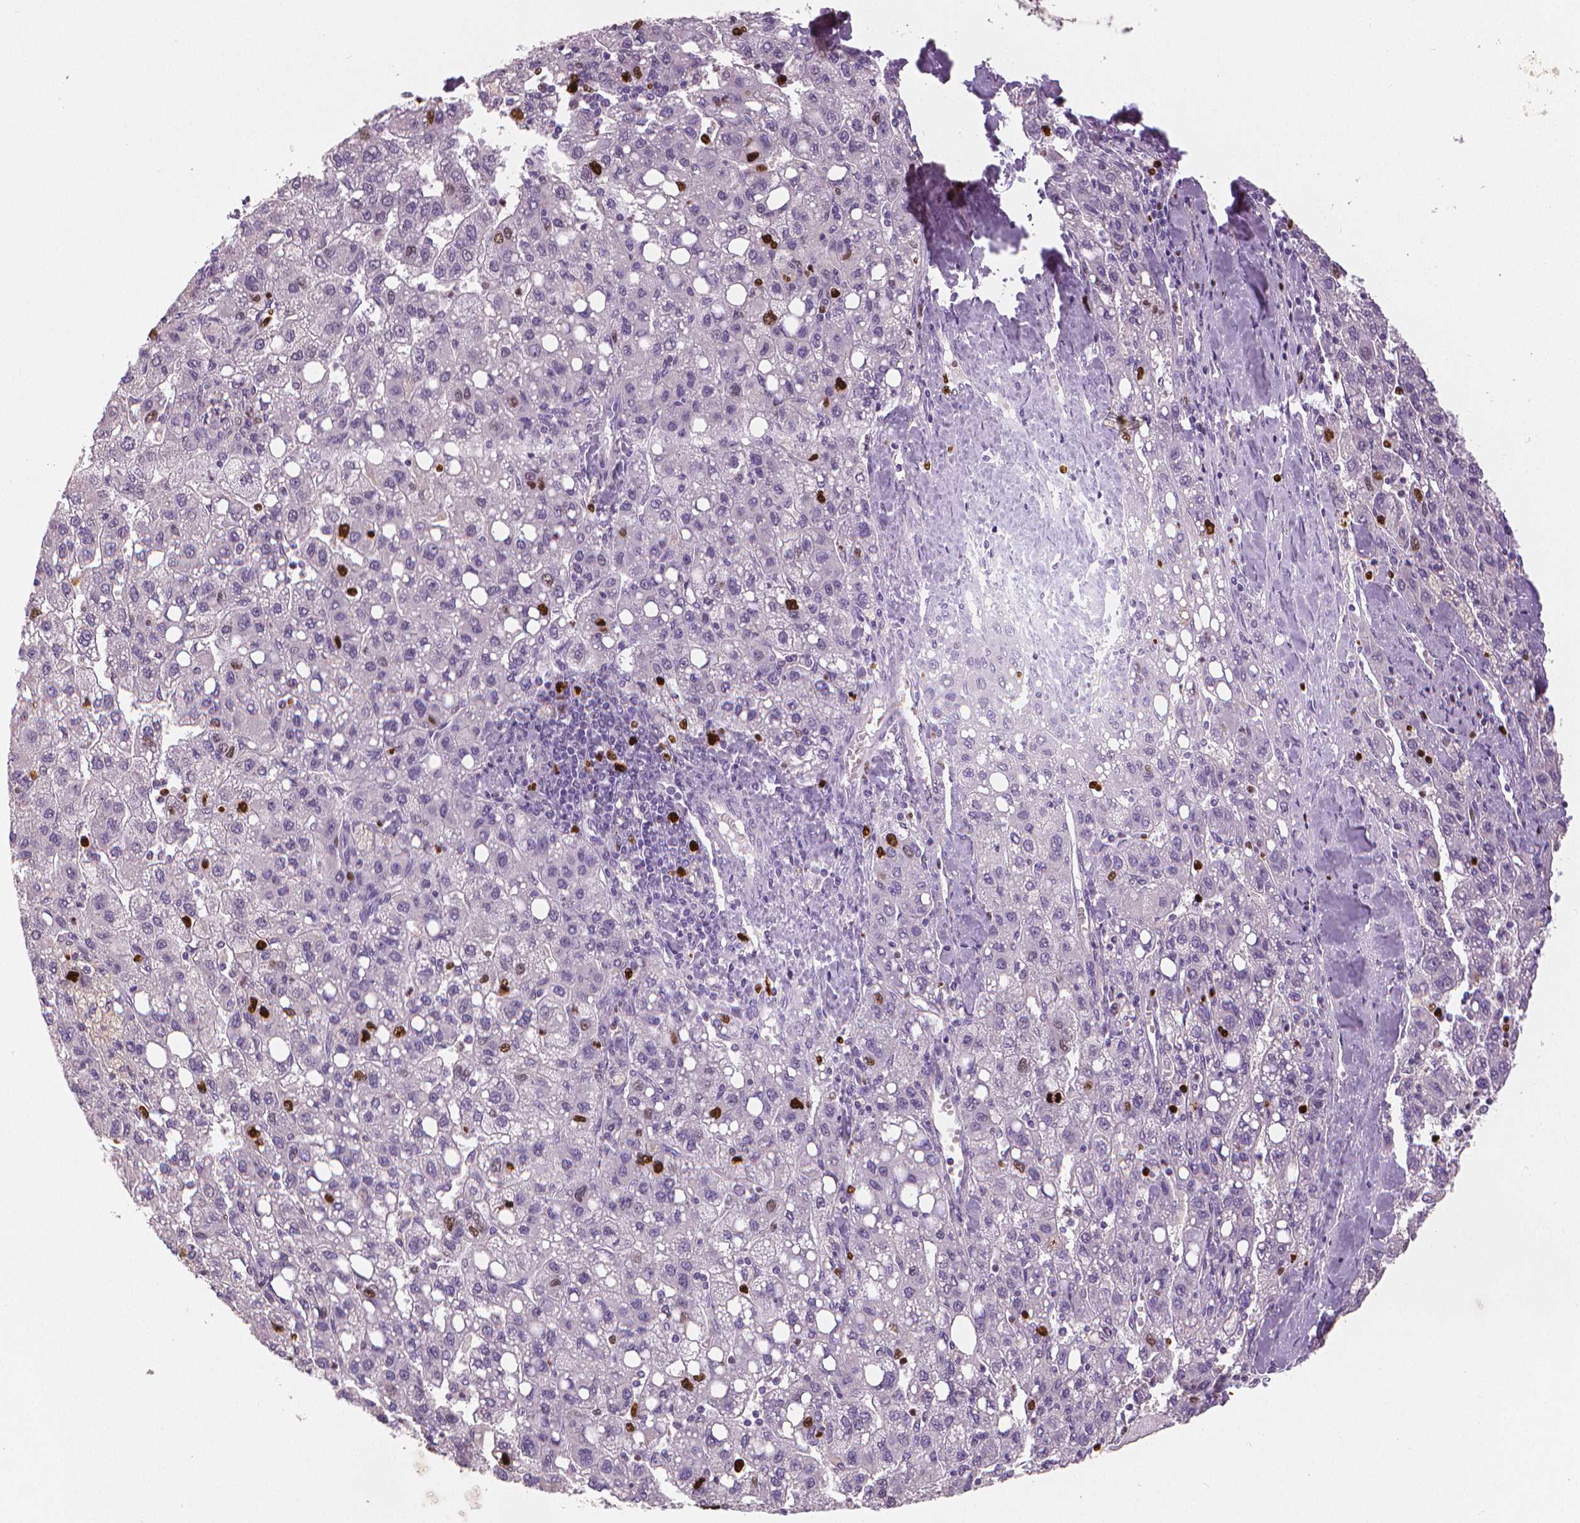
{"staining": {"intensity": "strong", "quantity": "<25%", "location": "nuclear"}, "tissue": "liver cancer", "cell_type": "Tumor cells", "image_type": "cancer", "snomed": [{"axis": "morphology", "description": "Carcinoma, Hepatocellular, NOS"}, {"axis": "topography", "description": "Liver"}], "caption": "Immunohistochemical staining of liver cancer shows medium levels of strong nuclear expression in approximately <25% of tumor cells. Nuclei are stained in blue.", "gene": "MKI67", "patient": {"sex": "female", "age": 82}}